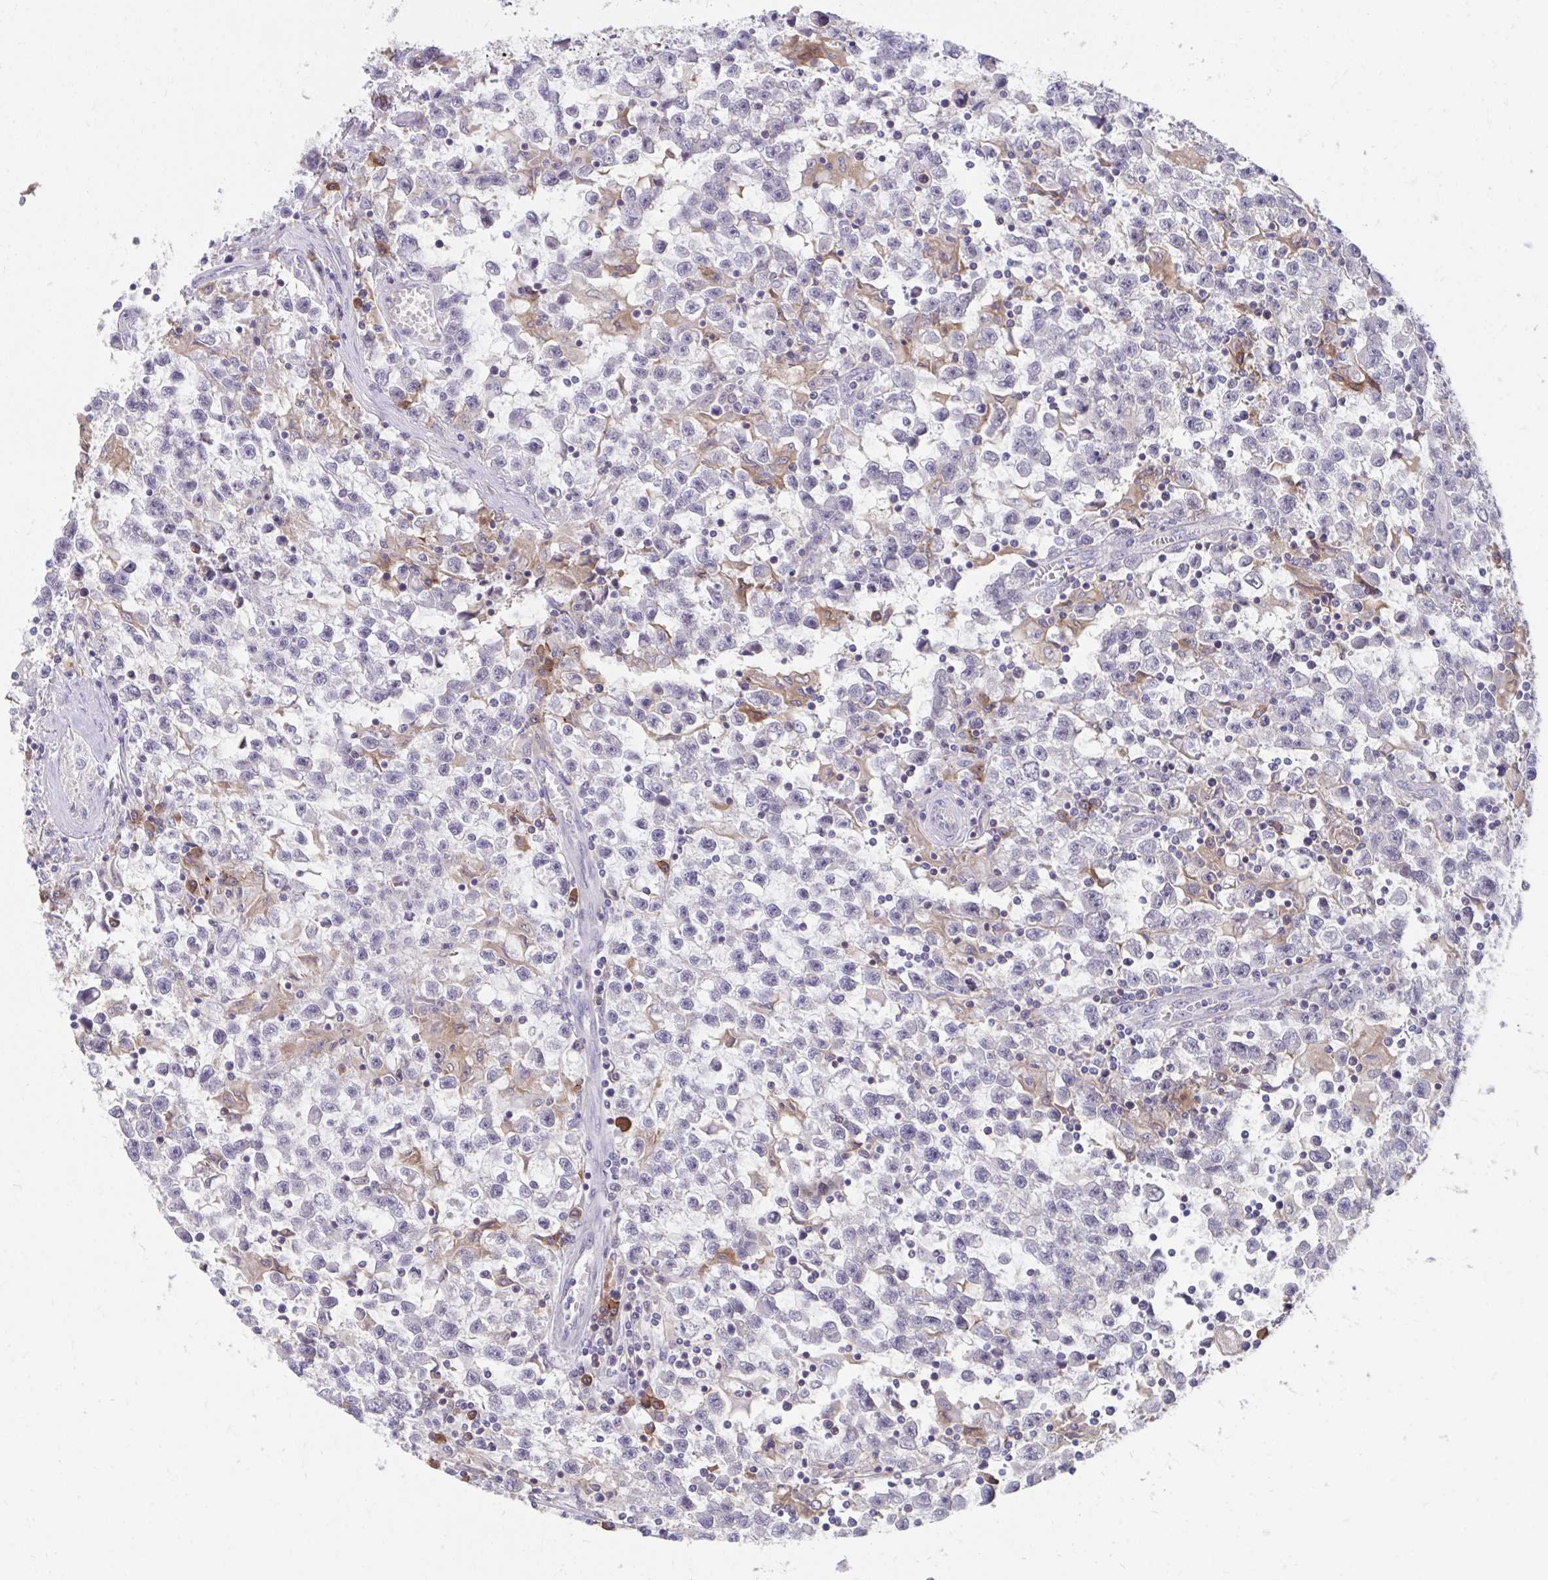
{"staining": {"intensity": "negative", "quantity": "none", "location": "none"}, "tissue": "testis cancer", "cell_type": "Tumor cells", "image_type": "cancer", "snomed": [{"axis": "morphology", "description": "Seminoma, NOS"}, {"axis": "topography", "description": "Testis"}], "caption": "Photomicrograph shows no protein staining in tumor cells of testis cancer tissue. Nuclei are stained in blue.", "gene": "SLAMF7", "patient": {"sex": "male", "age": 31}}